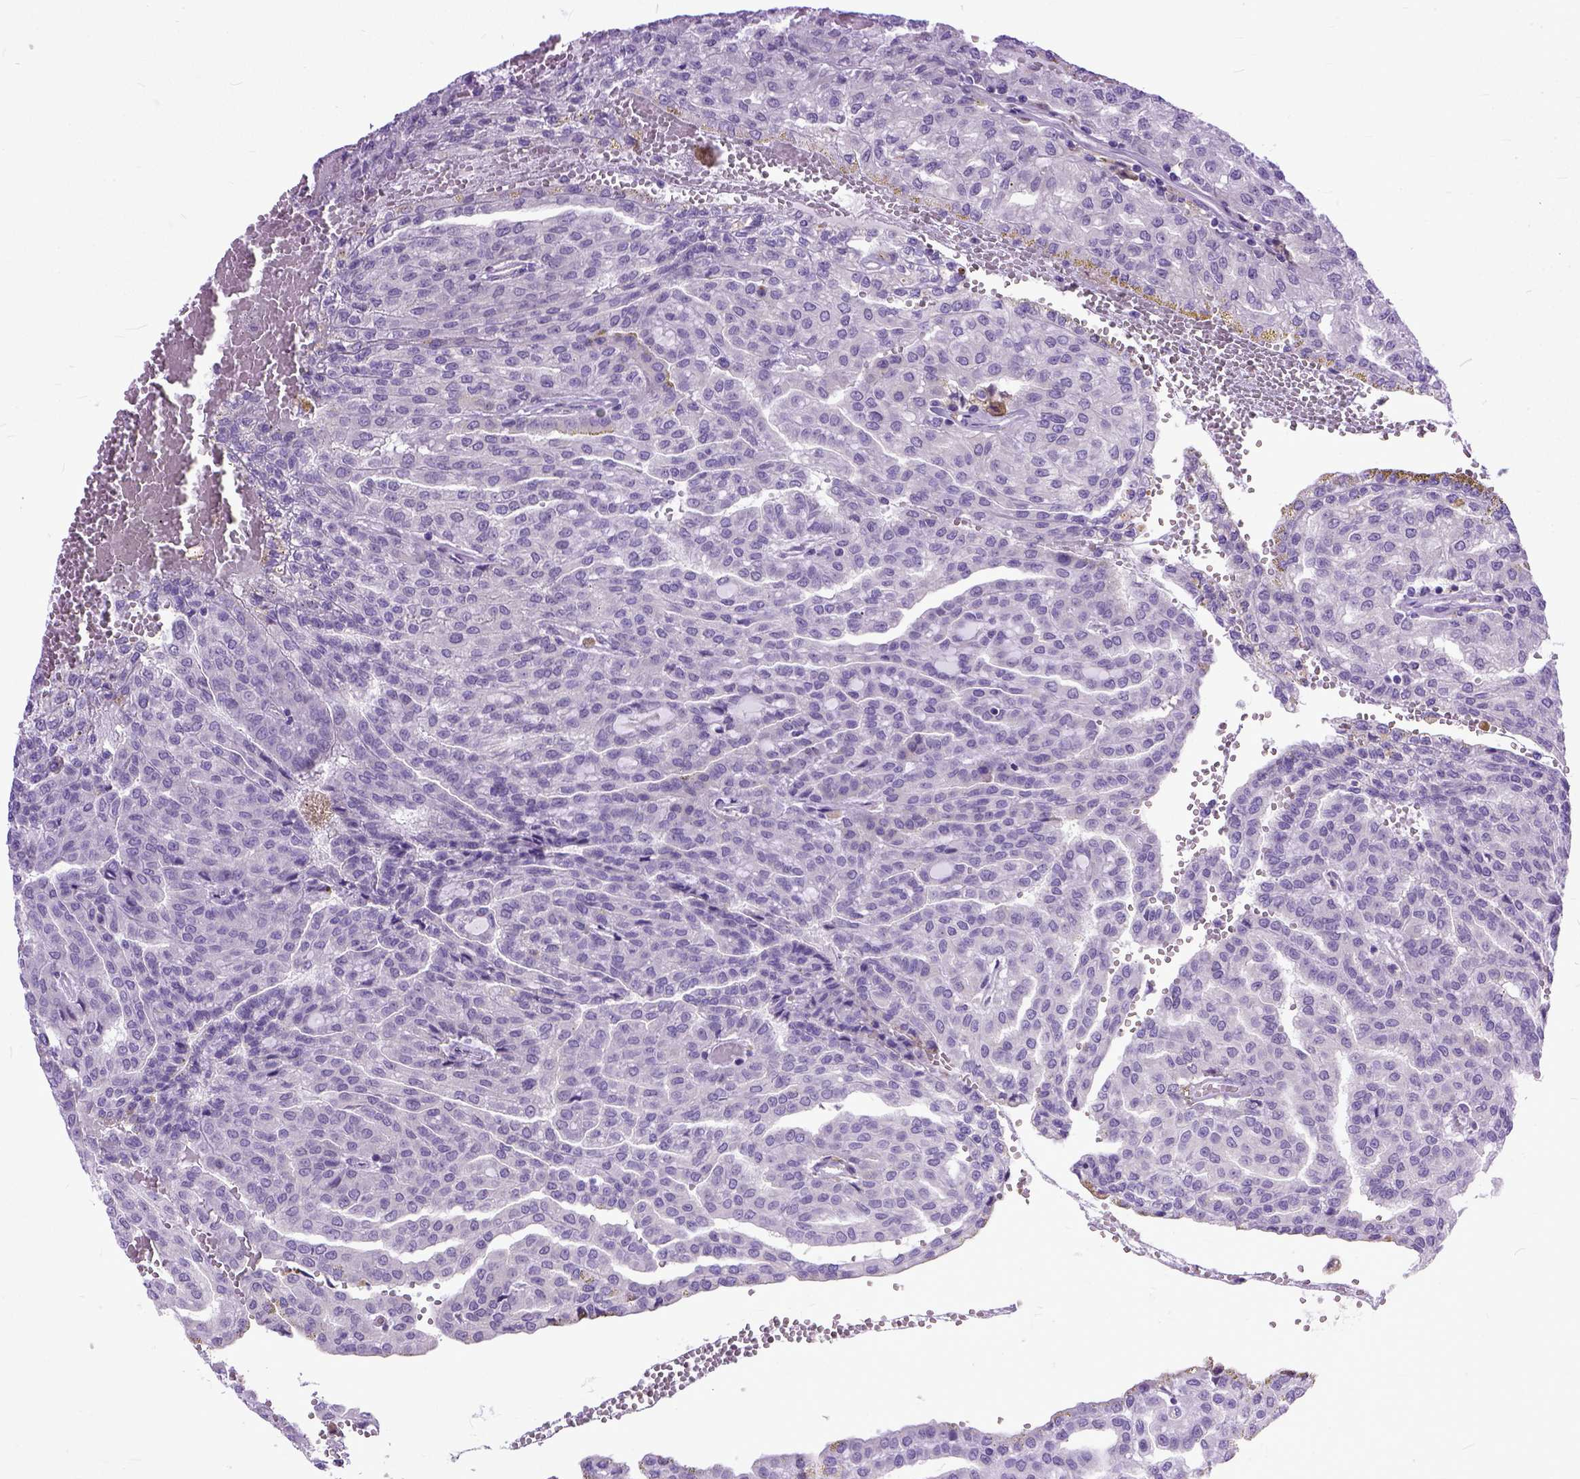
{"staining": {"intensity": "negative", "quantity": "none", "location": "none"}, "tissue": "renal cancer", "cell_type": "Tumor cells", "image_type": "cancer", "snomed": [{"axis": "morphology", "description": "Adenocarcinoma, NOS"}, {"axis": "topography", "description": "Kidney"}], "caption": "This photomicrograph is of renal cancer (adenocarcinoma) stained with immunohistochemistry (IHC) to label a protein in brown with the nuclei are counter-stained blue. There is no expression in tumor cells. The staining was performed using DAB to visualize the protein expression in brown, while the nuclei were stained in blue with hematoxylin (Magnification: 20x).", "gene": "TCEAL7", "patient": {"sex": "male", "age": 63}}